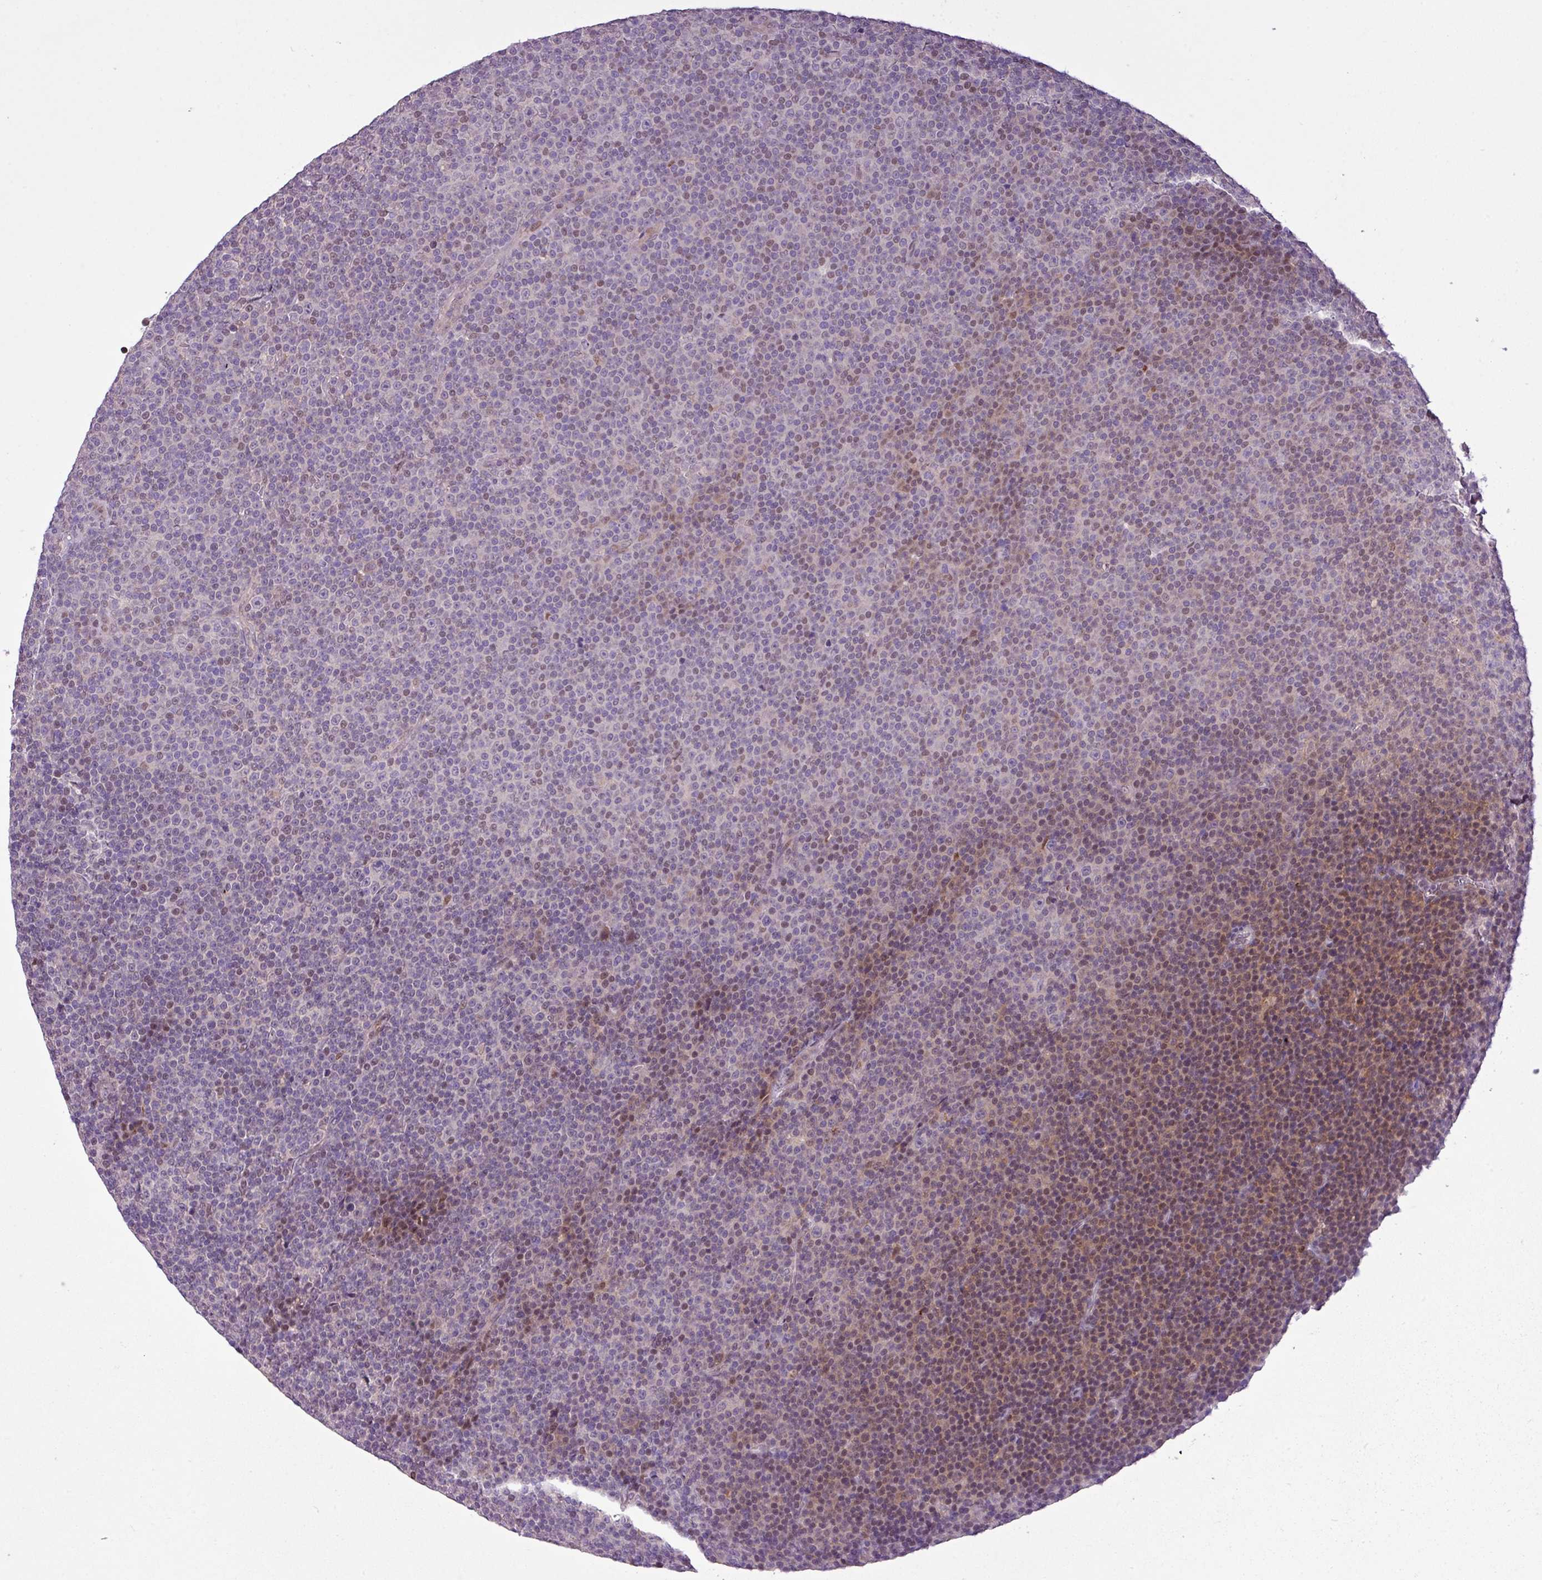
{"staining": {"intensity": "weak", "quantity": "25%-75%", "location": "cytoplasmic/membranous,nuclear"}, "tissue": "lymphoma", "cell_type": "Tumor cells", "image_type": "cancer", "snomed": [{"axis": "morphology", "description": "Malignant lymphoma, non-Hodgkin's type, Low grade"}, {"axis": "topography", "description": "Lymph node"}], "caption": "Low-grade malignant lymphoma, non-Hodgkin's type tissue shows weak cytoplasmic/membranous and nuclear staining in about 25%-75% of tumor cells", "gene": "RPP25L", "patient": {"sex": "female", "age": 67}}